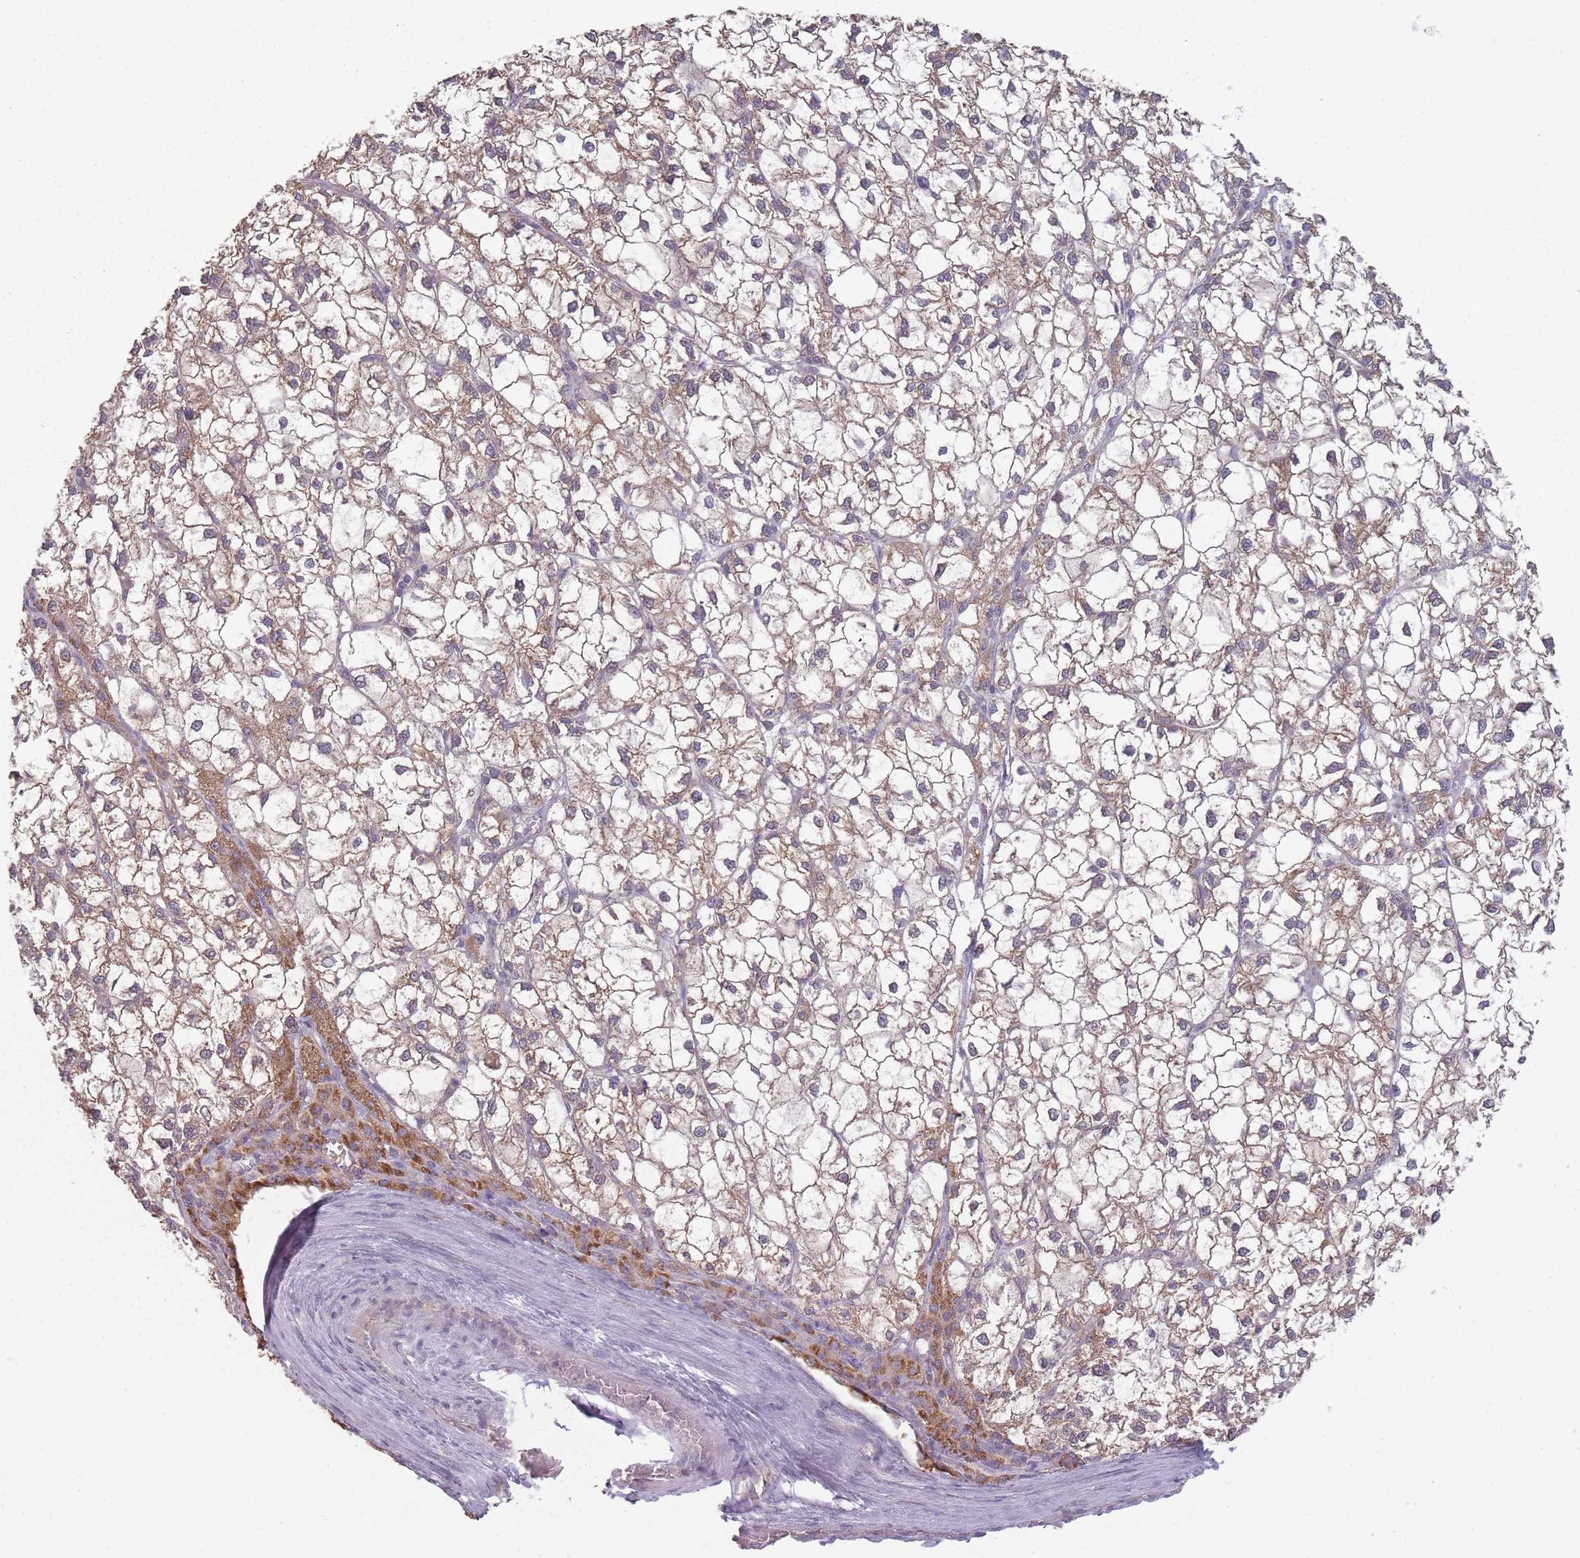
{"staining": {"intensity": "weak", "quantity": ">75%", "location": "cytoplasmic/membranous"}, "tissue": "liver cancer", "cell_type": "Tumor cells", "image_type": "cancer", "snomed": [{"axis": "morphology", "description": "Carcinoma, Hepatocellular, NOS"}, {"axis": "topography", "description": "Liver"}], "caption": "Liver cancer (hepatocellular carcinoma) was stained to show a protein in brown. There is low levels of weak cytoplasmic/membranous positivity in about >75% of tumor cells. The protein of interest is stained brown, and the nuclei are stained in blue (DAB IHC with brightfield microscopy, high magnification).", "gene": "SANBR", "patient": {"sex": "female", "age": 43}}